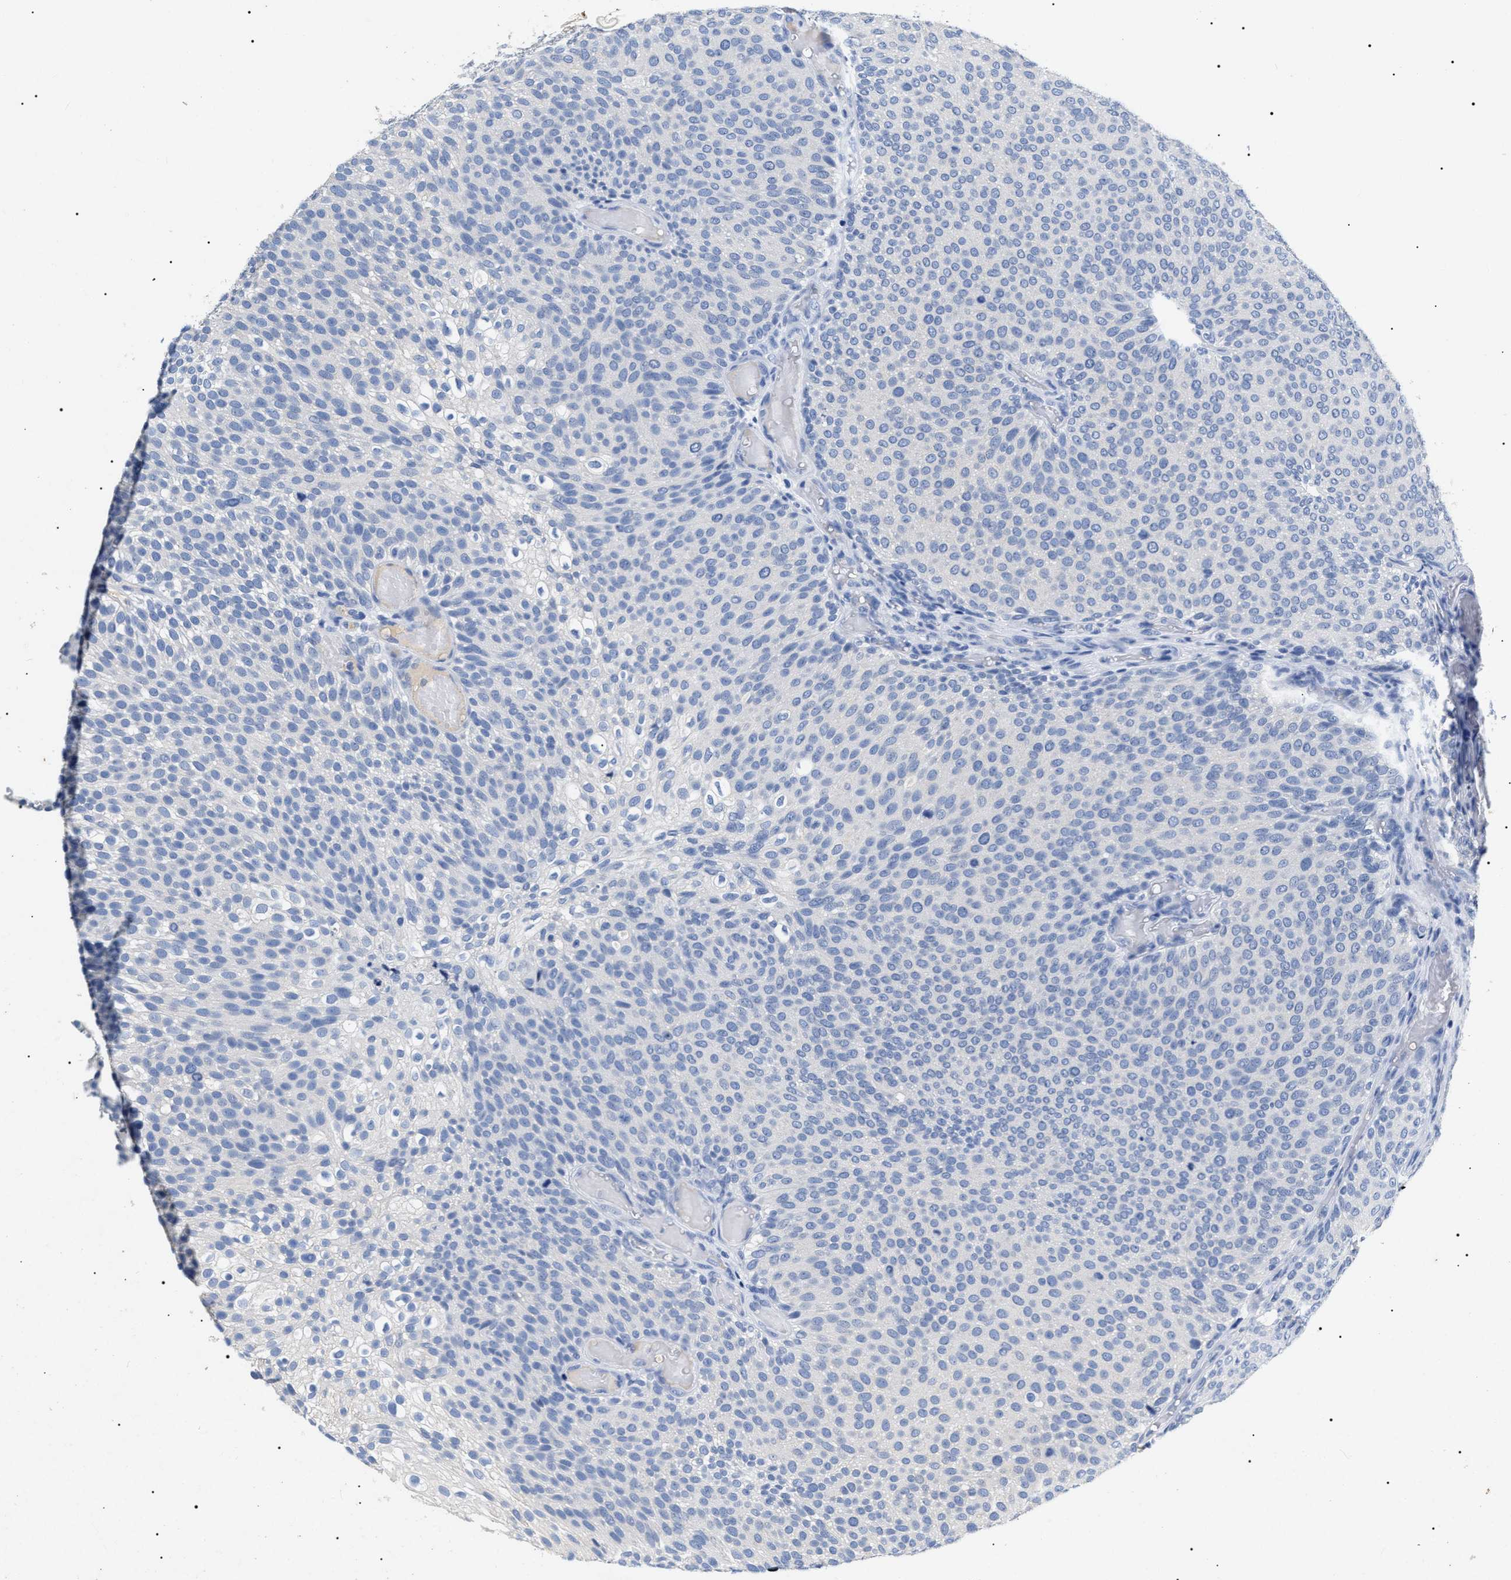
{"staining": {"intensity": "negative", "quantity": "none", "location": "none"}, "tissue": "urothelial cancer", "cell_type": "Tumor cells", "image_type": "cancer", "snomed": [{"axis": "morphology", "description": "Urothelial carcinoma, Low grade"}, {"axis": "topography", "description": "Urinary bladder"}], "caption": "This is an immunohistochemistry image of urothelial cancer. There is no expression in tumor cells.", "gene": "LRRC8E", "patient": {"sex": "male", "age": 78}}